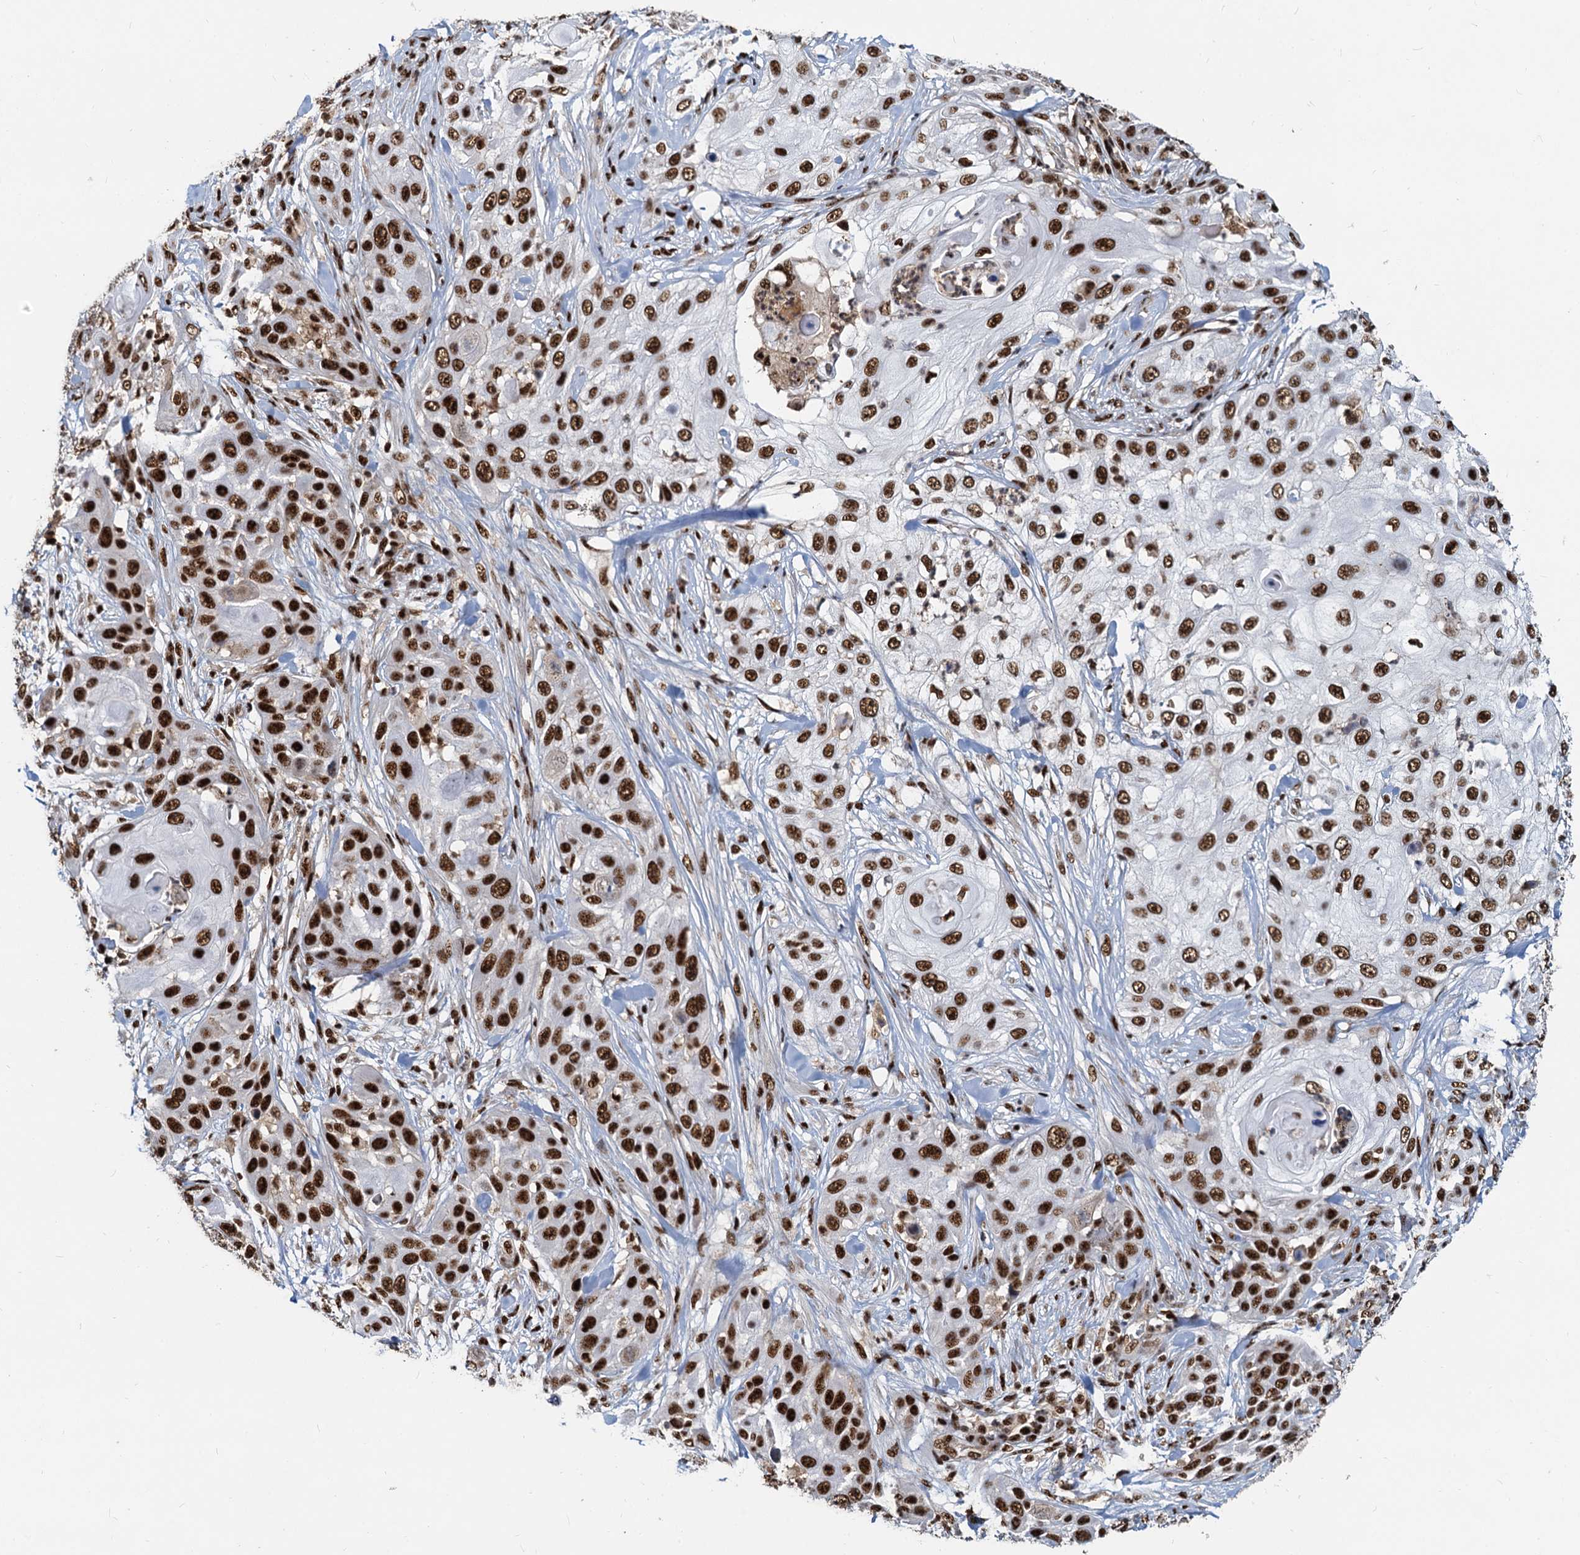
{"staining": {"intensity": "strong", "quantity": ">75%", "location": "nuclear"}, "tissue": "skin cancer", "cell_type": "Tumor cells", "image_type": "cancer", "snomed": [{"axis": "morphology", "description": "Squamous cell carcinoma, NOS"}, {"axis": "topography", "description": "Skin"}], "caption": "The immunohistochemical stain labels strong nuclear positivity in tumor cells of skin squamous cell carcinoma tissue. (Stains: DAB in brown, nuclei in blue, Microscopy: brightfield microscopy at high magnification).", "gene": "RBM26", "patient": {"sex": "female", "age": 44}}